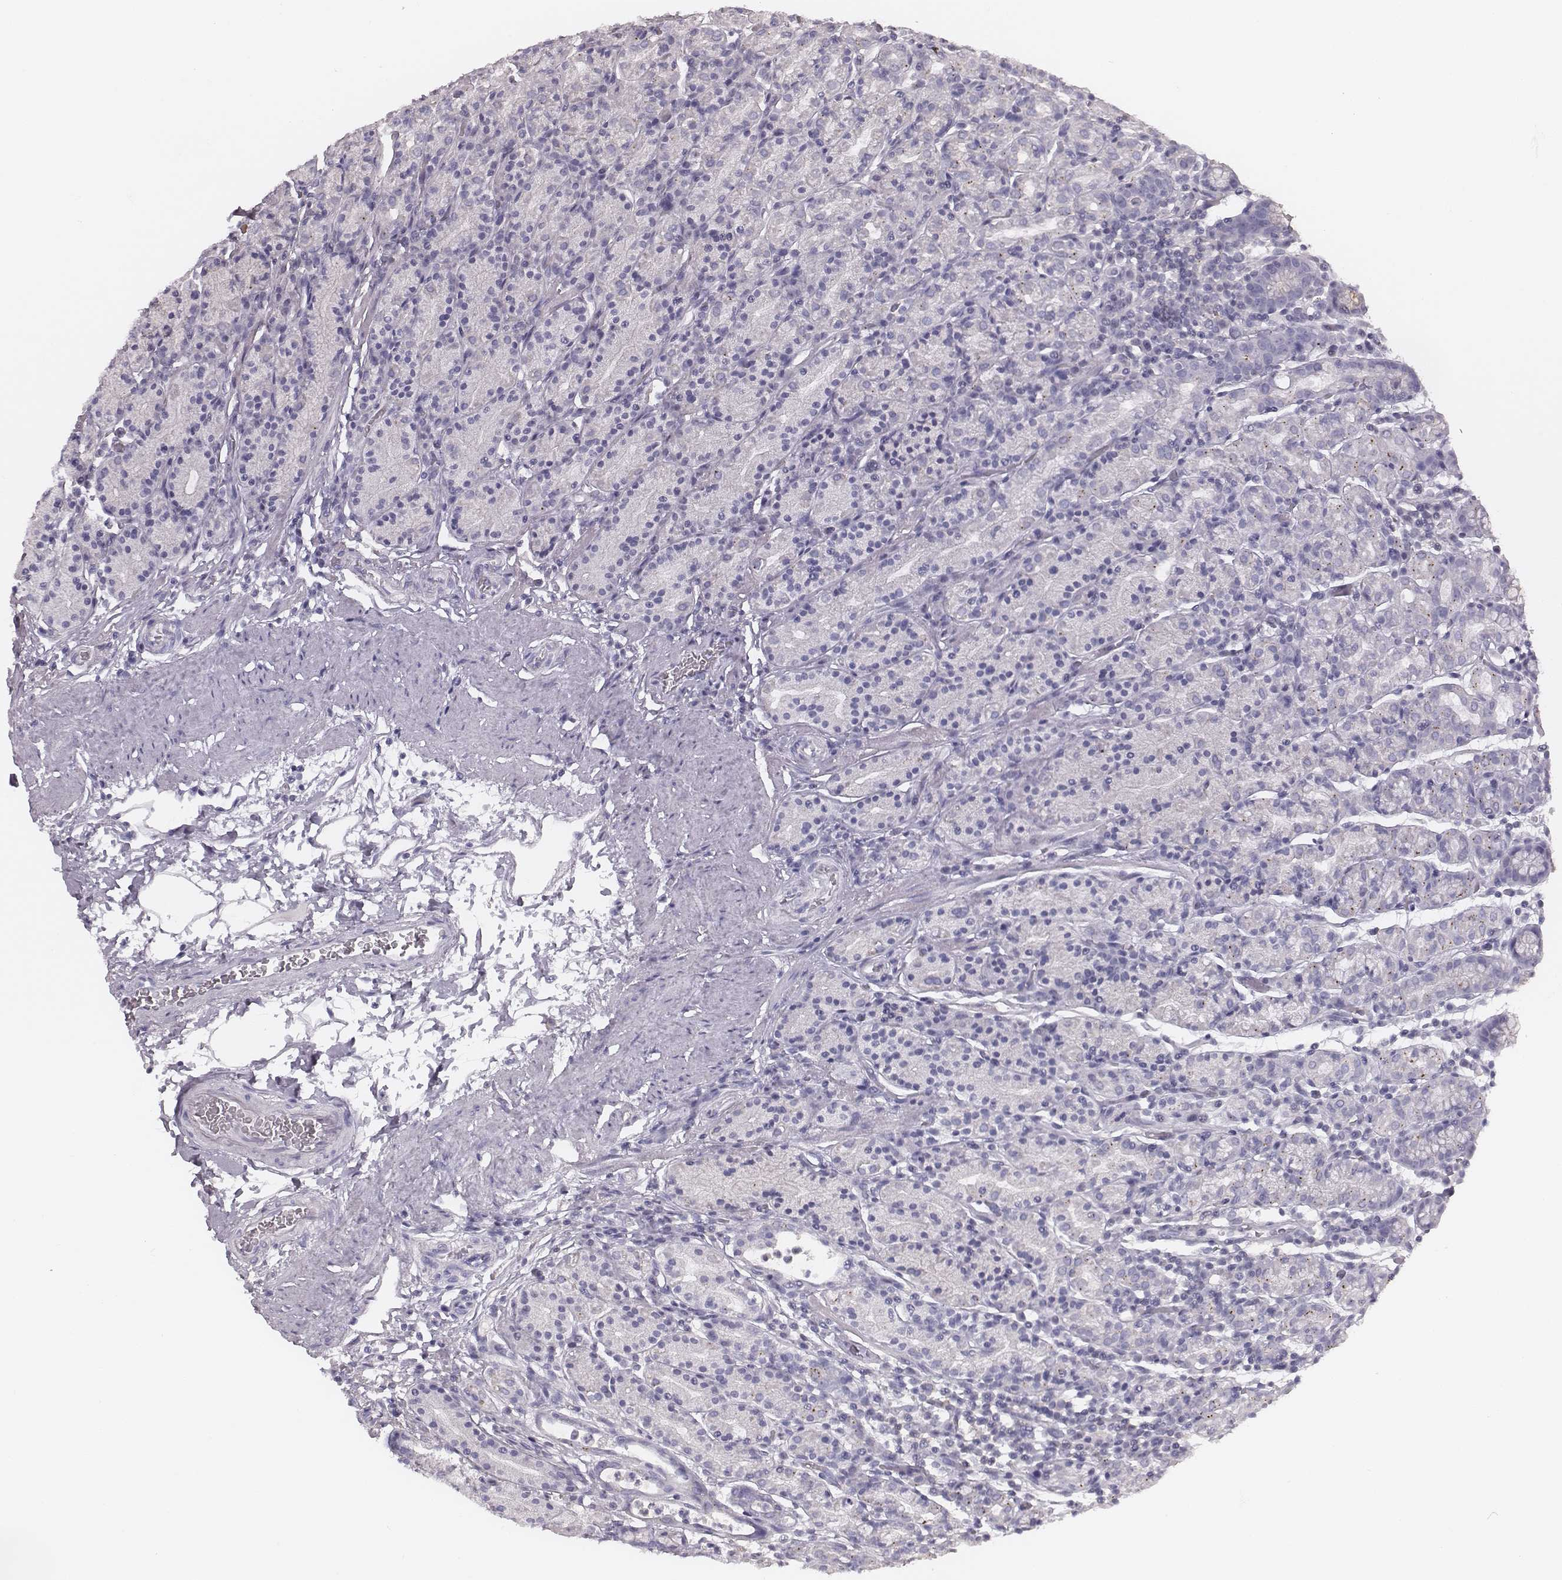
{"staining": {"intensity": "negative", "quantity": "none", "location": "none"}, "tissue": "stomach", "cell_type": "Glandular cells", "image_type": "normal", "snomed": [{"axis": "morphology", "description": "Normal tissue, NOS"}, {"axis": "topography", "description": "Stomach, upper"}, {"axis": "topography", "description": "Stomach"}], "caption": "Immunohistochemistry photomicrograph of normal stomach: stomach stained with DAB (3,3'-diaminobenzidine) reveals no significant protein staining in glandular cells.", "gene": "ENSG00000285837", "patient": {"sex": "male", "age": 62}}